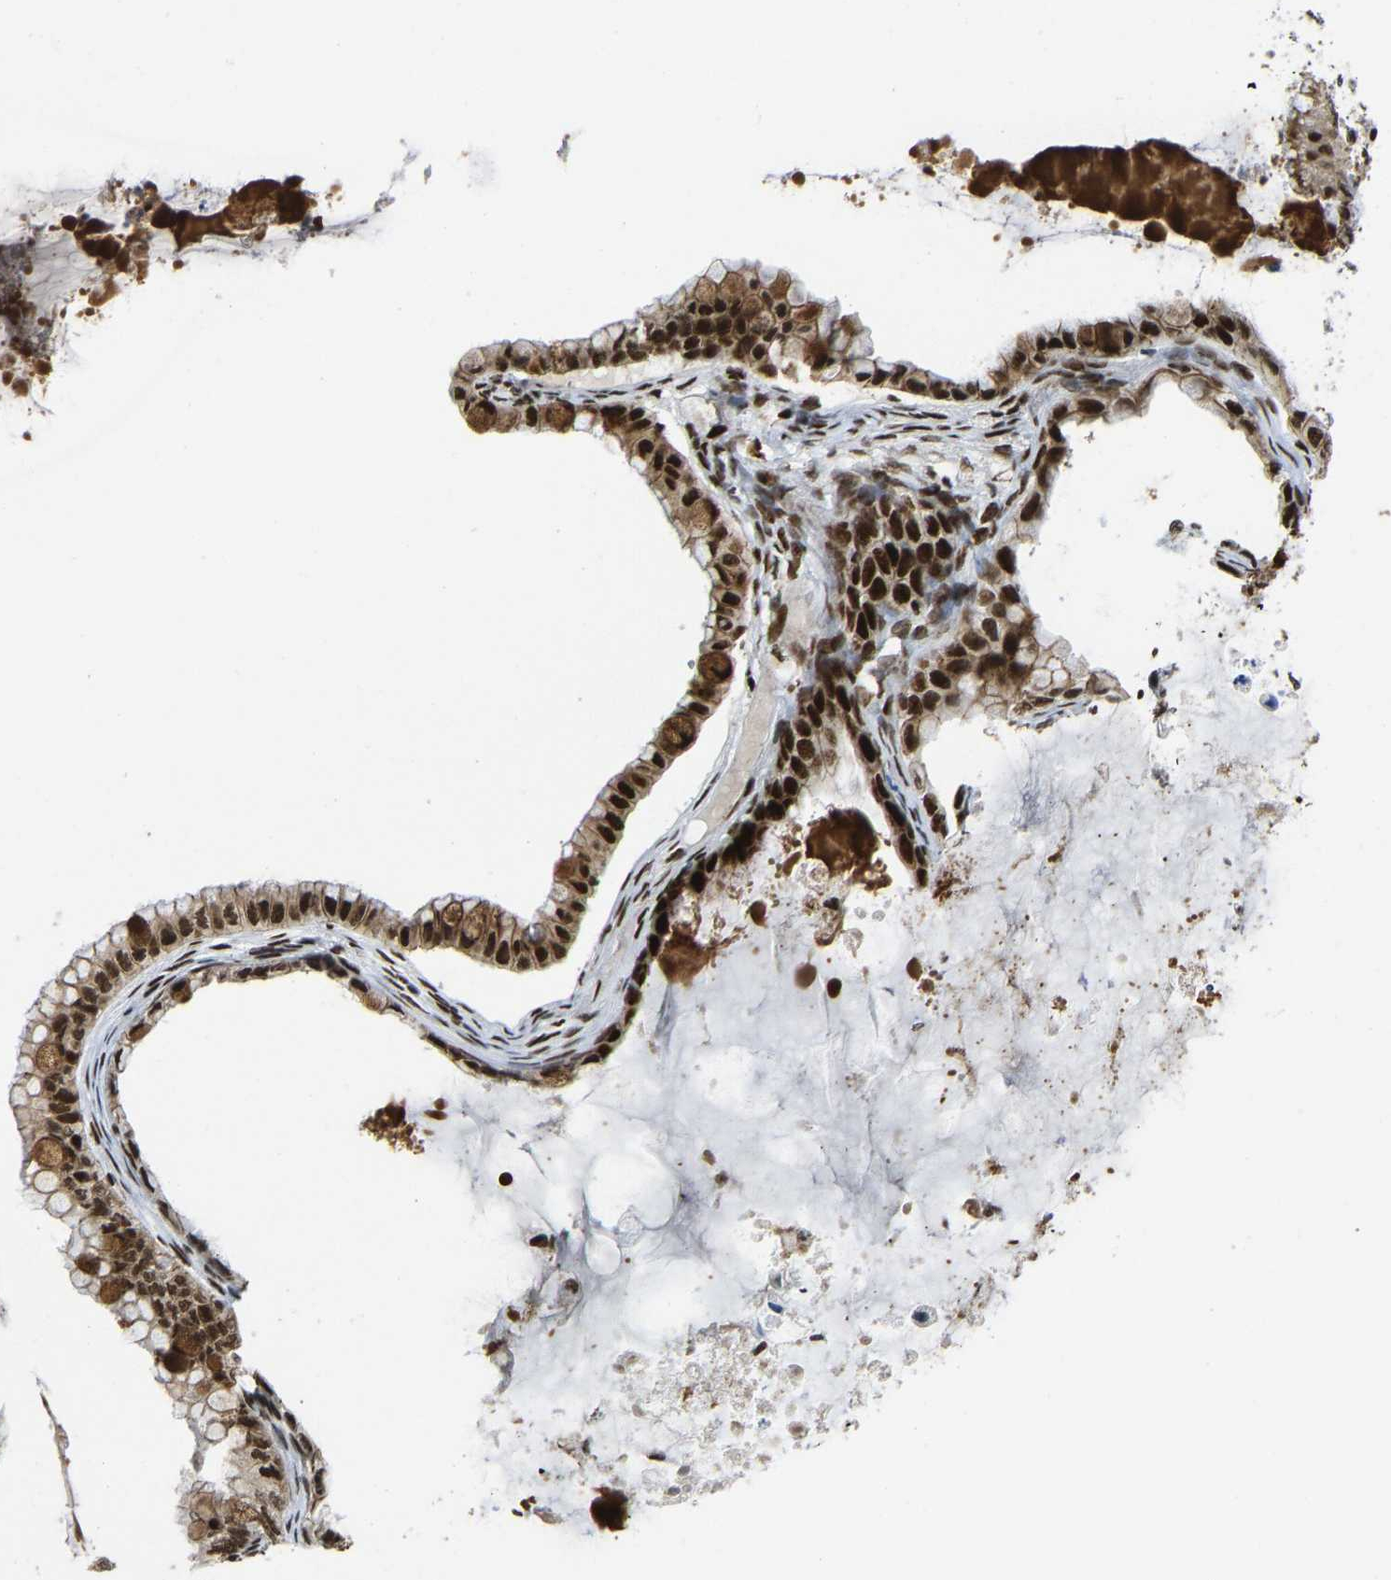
{"staining": {"intensity": "strong", "quantity": ">75%", "location": "cytoplasmic/membranous,nuclear"}, "tissue": "ovarian cancer", "cell_type": "Tumor cells", "image_type": "cancer", "snomed": [{"axis": "morphology", "description": "Cystadenocarcinoma, mucinous, NOS"}, {"axis": "topography", "description": "Ovary"}], "caption": "Immunohistochemical staining of mucinous cystadenocarcinoma (ovarian) exhibits high levels of strong cytoplasmic/membranous and nuclear protein positivity in approximately >75% of tumor cells.", "gene": "FOXK1", "patient": {"sex": "female", "age": 80}}